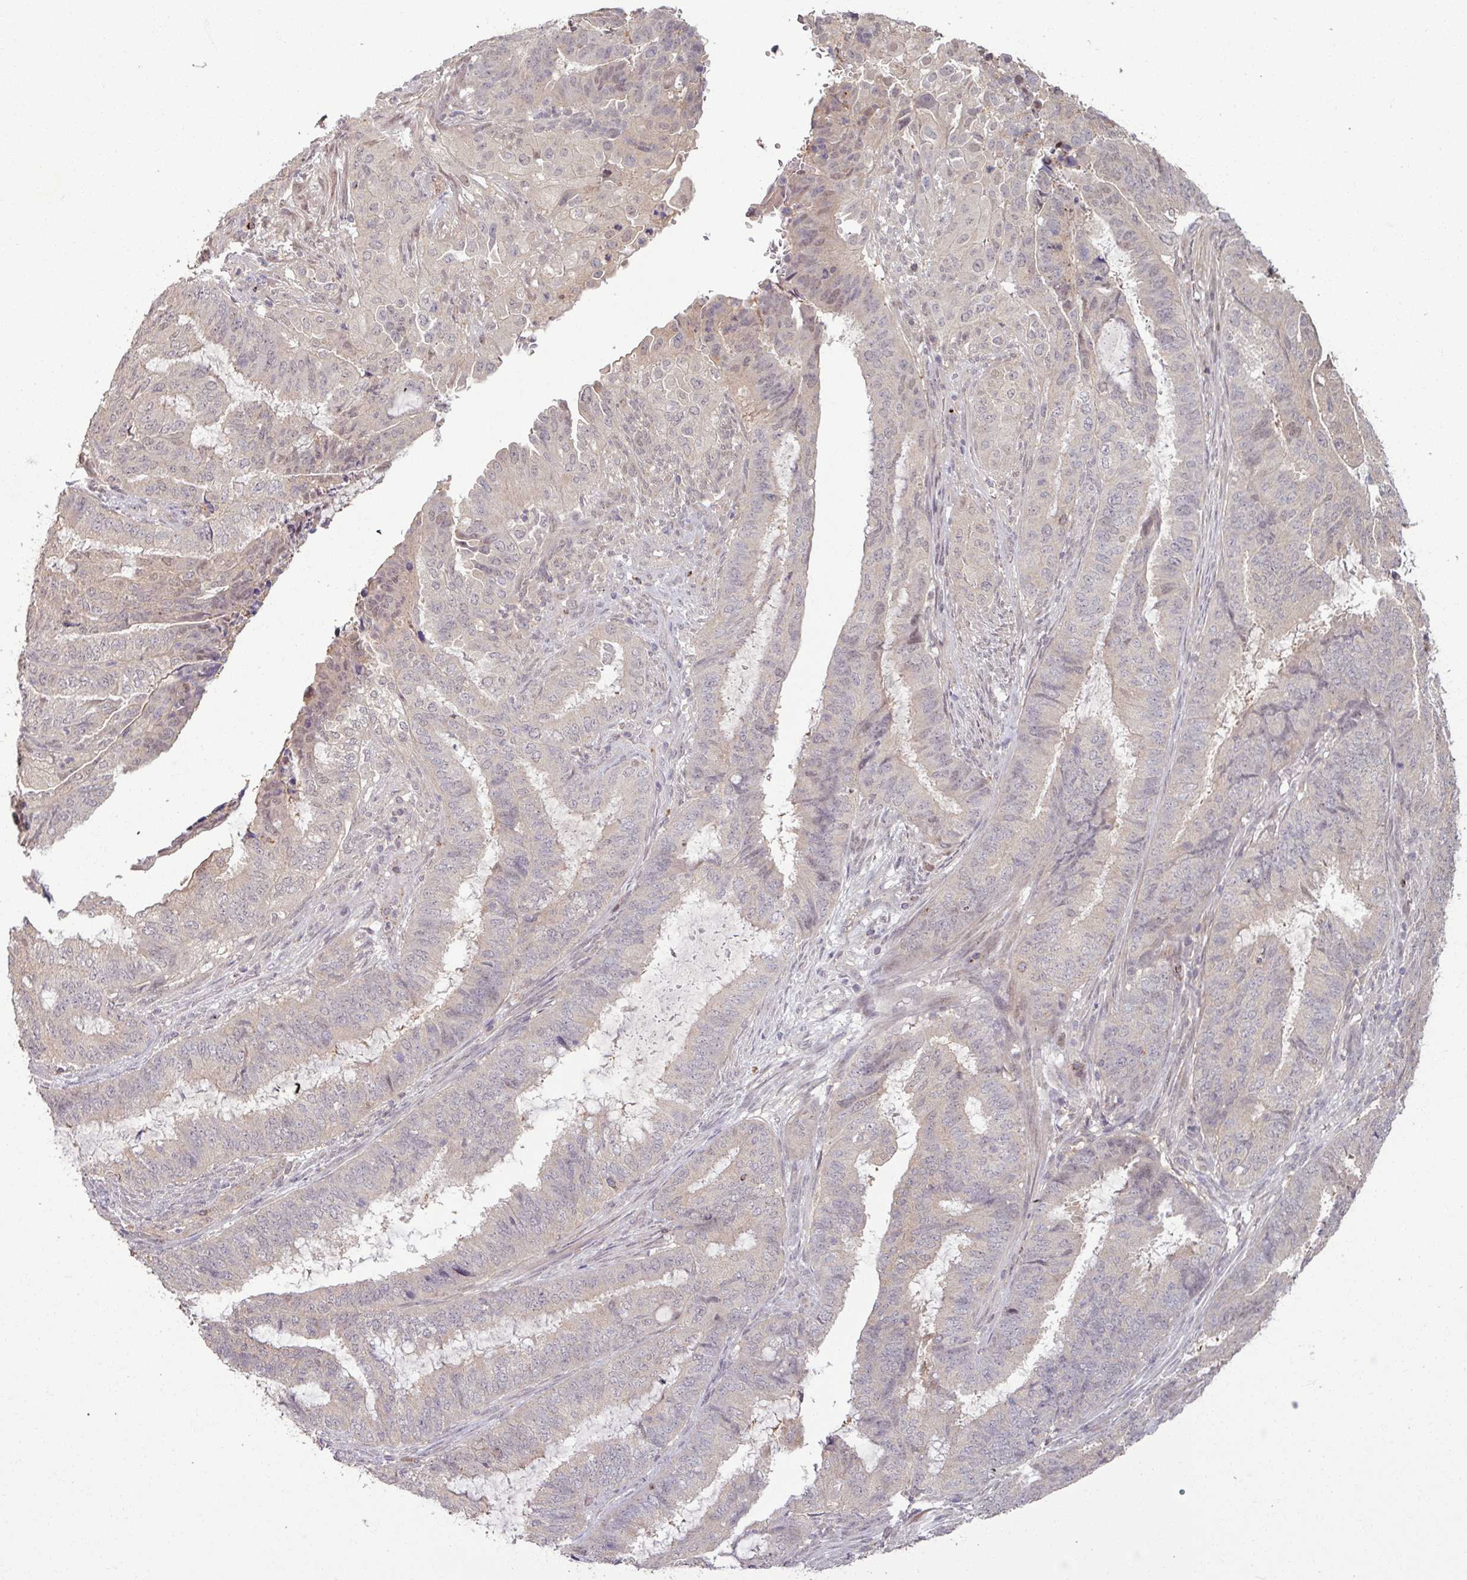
{"staining": {"intensity": "weak", "quantity": "<25%", "location": "nuclear"}, "tissue": "endometrial cancer", "cell_type": "Tumor cells", "image_type": "cancer", "snomed": [{"axis": "morphology", "description": "Adenocarcinoma, NOS"}, {"axis": "topography", "description": "Endometrium"}], "caption": "This is a image of immunohistochemistry (IHC) staining of endometrial cancer, which shows no expression in tumor cells.", "gene": "OR6B1", "patient": {"sex": "female", "age": 51}}